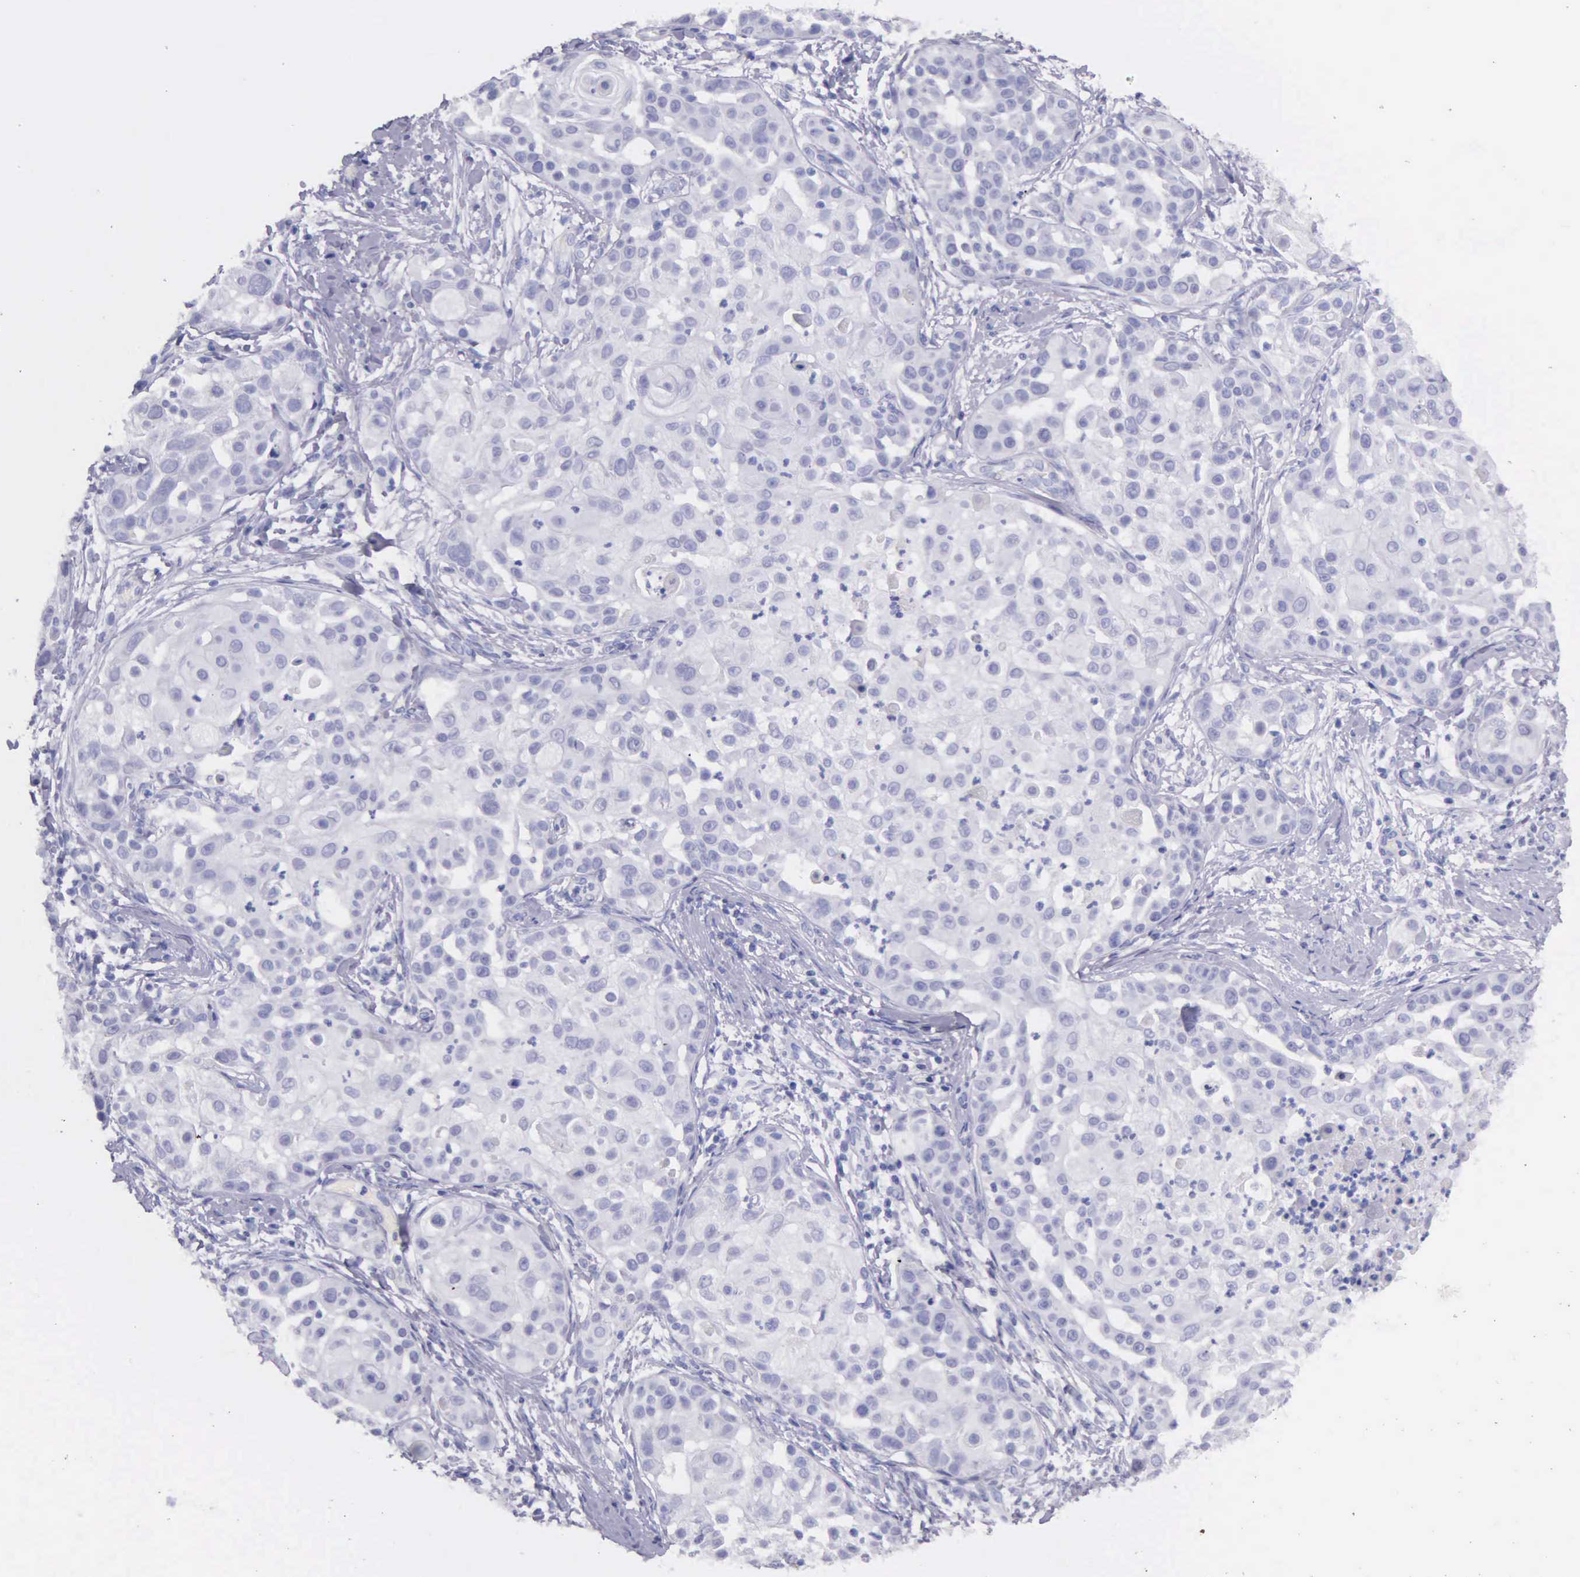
{"staining": {"intensity": "negative", "quantity": "none", "location": "none"}, "tissue": "skin cancer", "cell_type": "Tumor cells", "image_type": "cancer", "snomed": [{"axis": "morphology", "description": "Squamous cell carcinoma, NOS"}, {"axis": "topography", "description": "Skin"}], "caption": "Skin cancer (squamous cell carcinoma) stained for a protein using IHC reveals no expression tumor cells.", "gene": "GSTT2", "patient": {"sex": "female", "age": 57}}